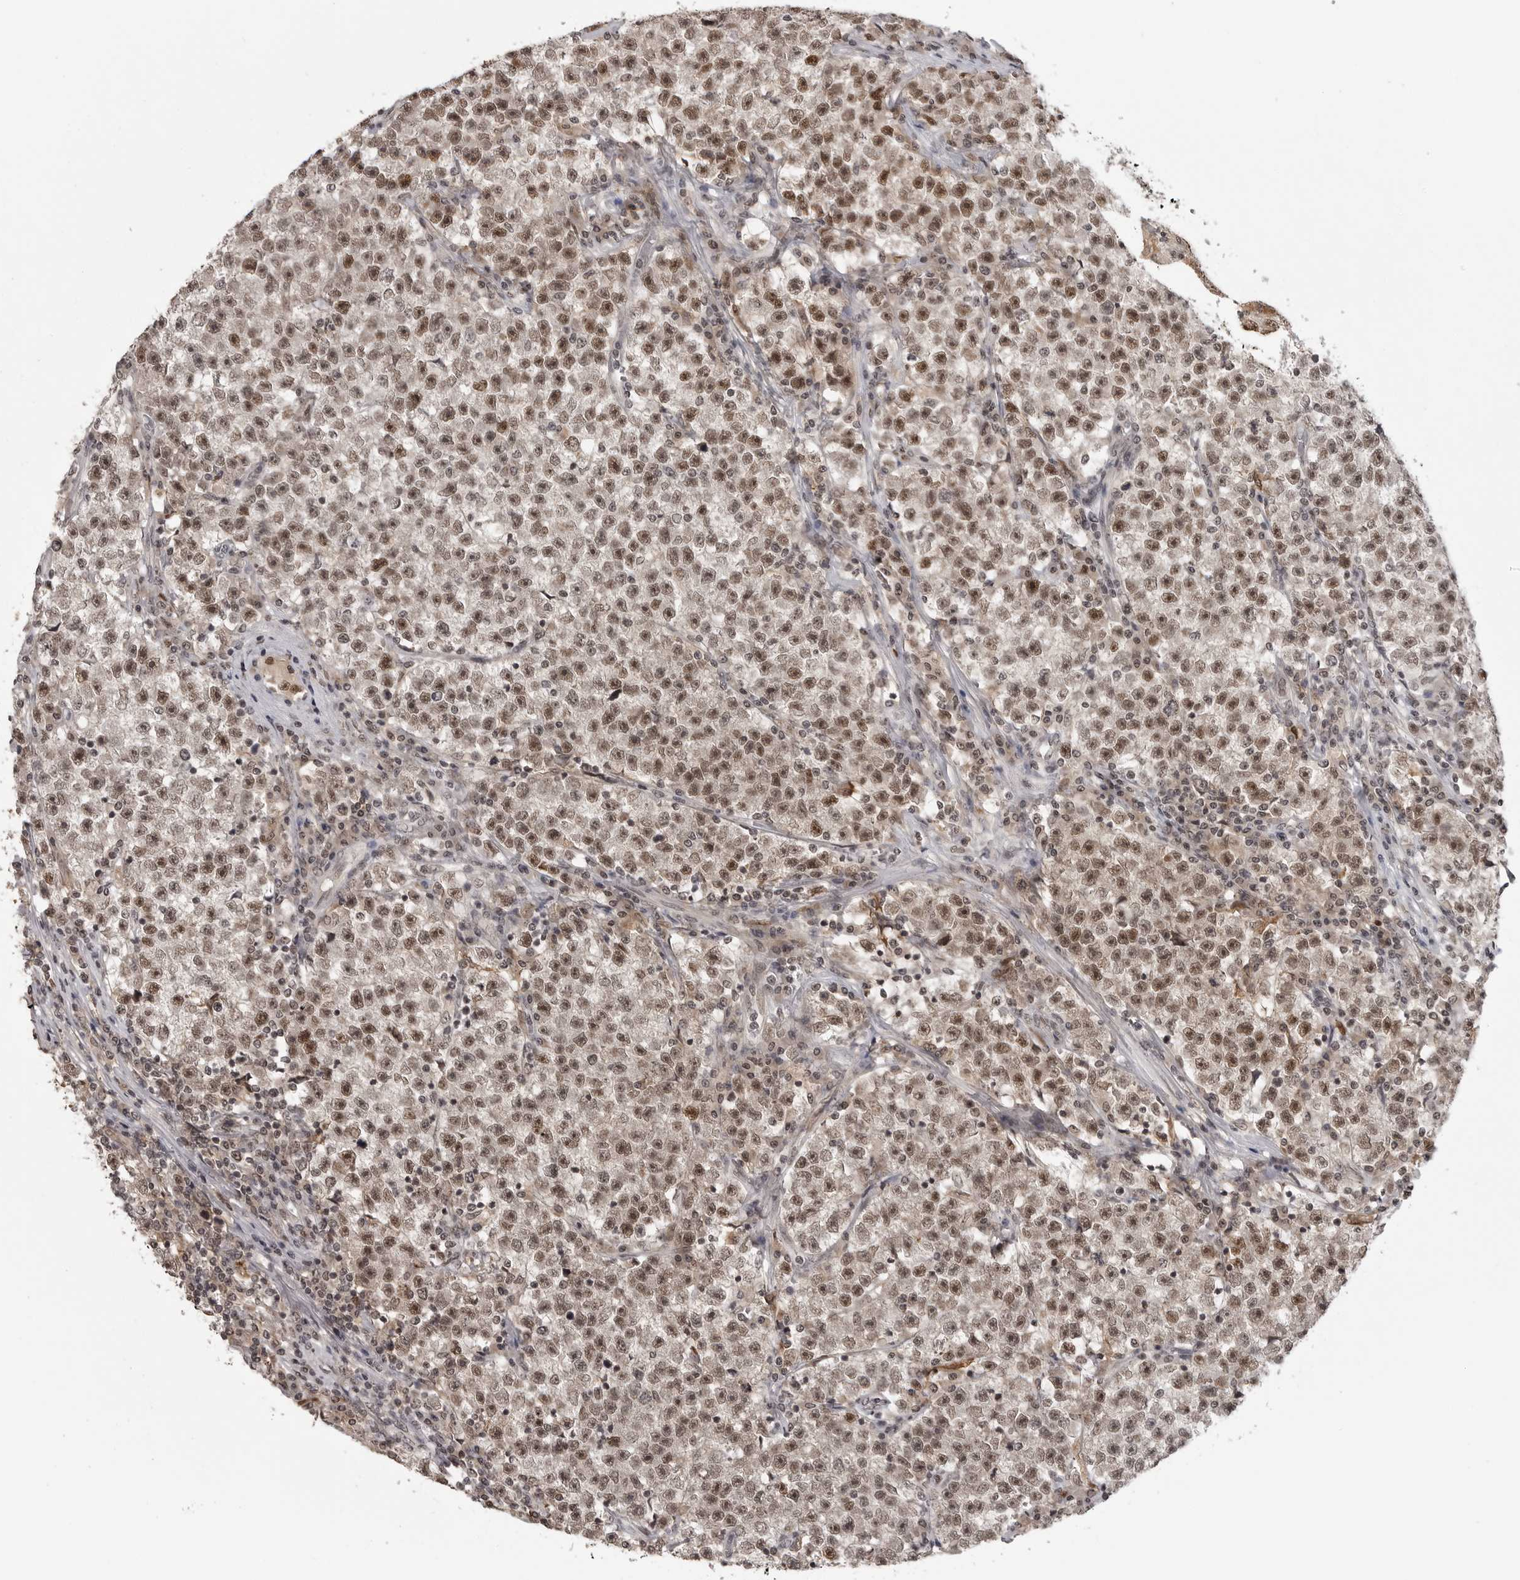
{"staining": {"intensity": "moderate", "quantity": ">75%", "location": "nuclear"}, "tissue": "testis cancer", "cell_type": "Tumor cells", "image_type": "cancer", "snomed": [{"axis": "morphology", "description": "Seminoma, NOS"}, {"axis": "topography", "description": "Testis"}], "caption": "DAB immunohistochemical staining of human testis cancer (seminoma) displays moderate nuclear protein positivity in approximately >75% of tumor cells.", "gene": "PEG3", "patient": {"sex": "male", "age": 22}}